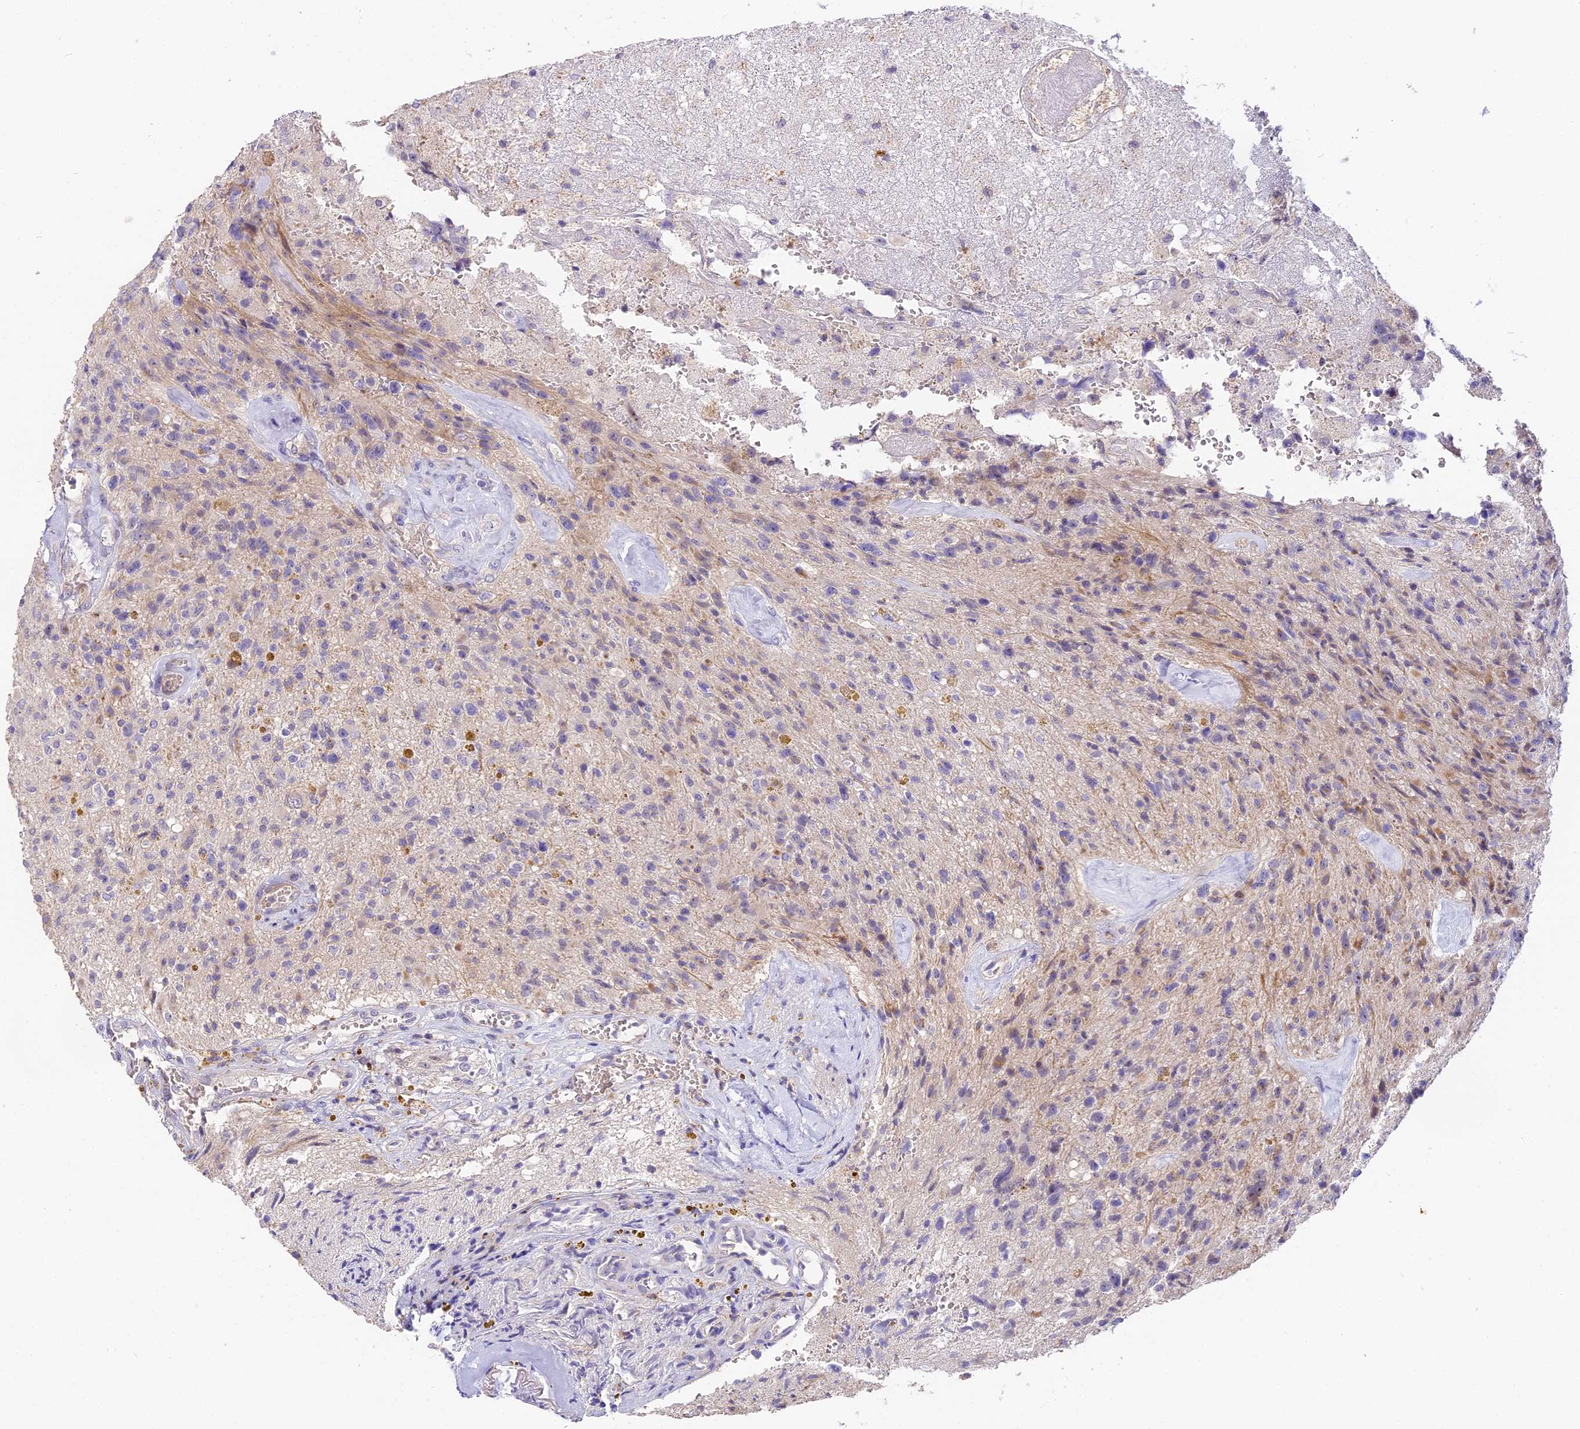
{"staining": {"intensity": "negative", "quantity": "none", "location": "none"}, "tissue": "glioma", "cell_type": "Tumor cells", "image_type": "cancer", "snomed": [{"axis": "morphology", "description": "Glioma, malignant, High grade"}, {"axis": "topography", "description": "Brain"}], "caption": "This histopathology image is of glioma stained with IHC to label a protein in brown with the nuclei are counter-stained blue. There is no positivity in tumor cells.", "gene": "NOD2", "patient": {"sex": "male", "age": 69}}